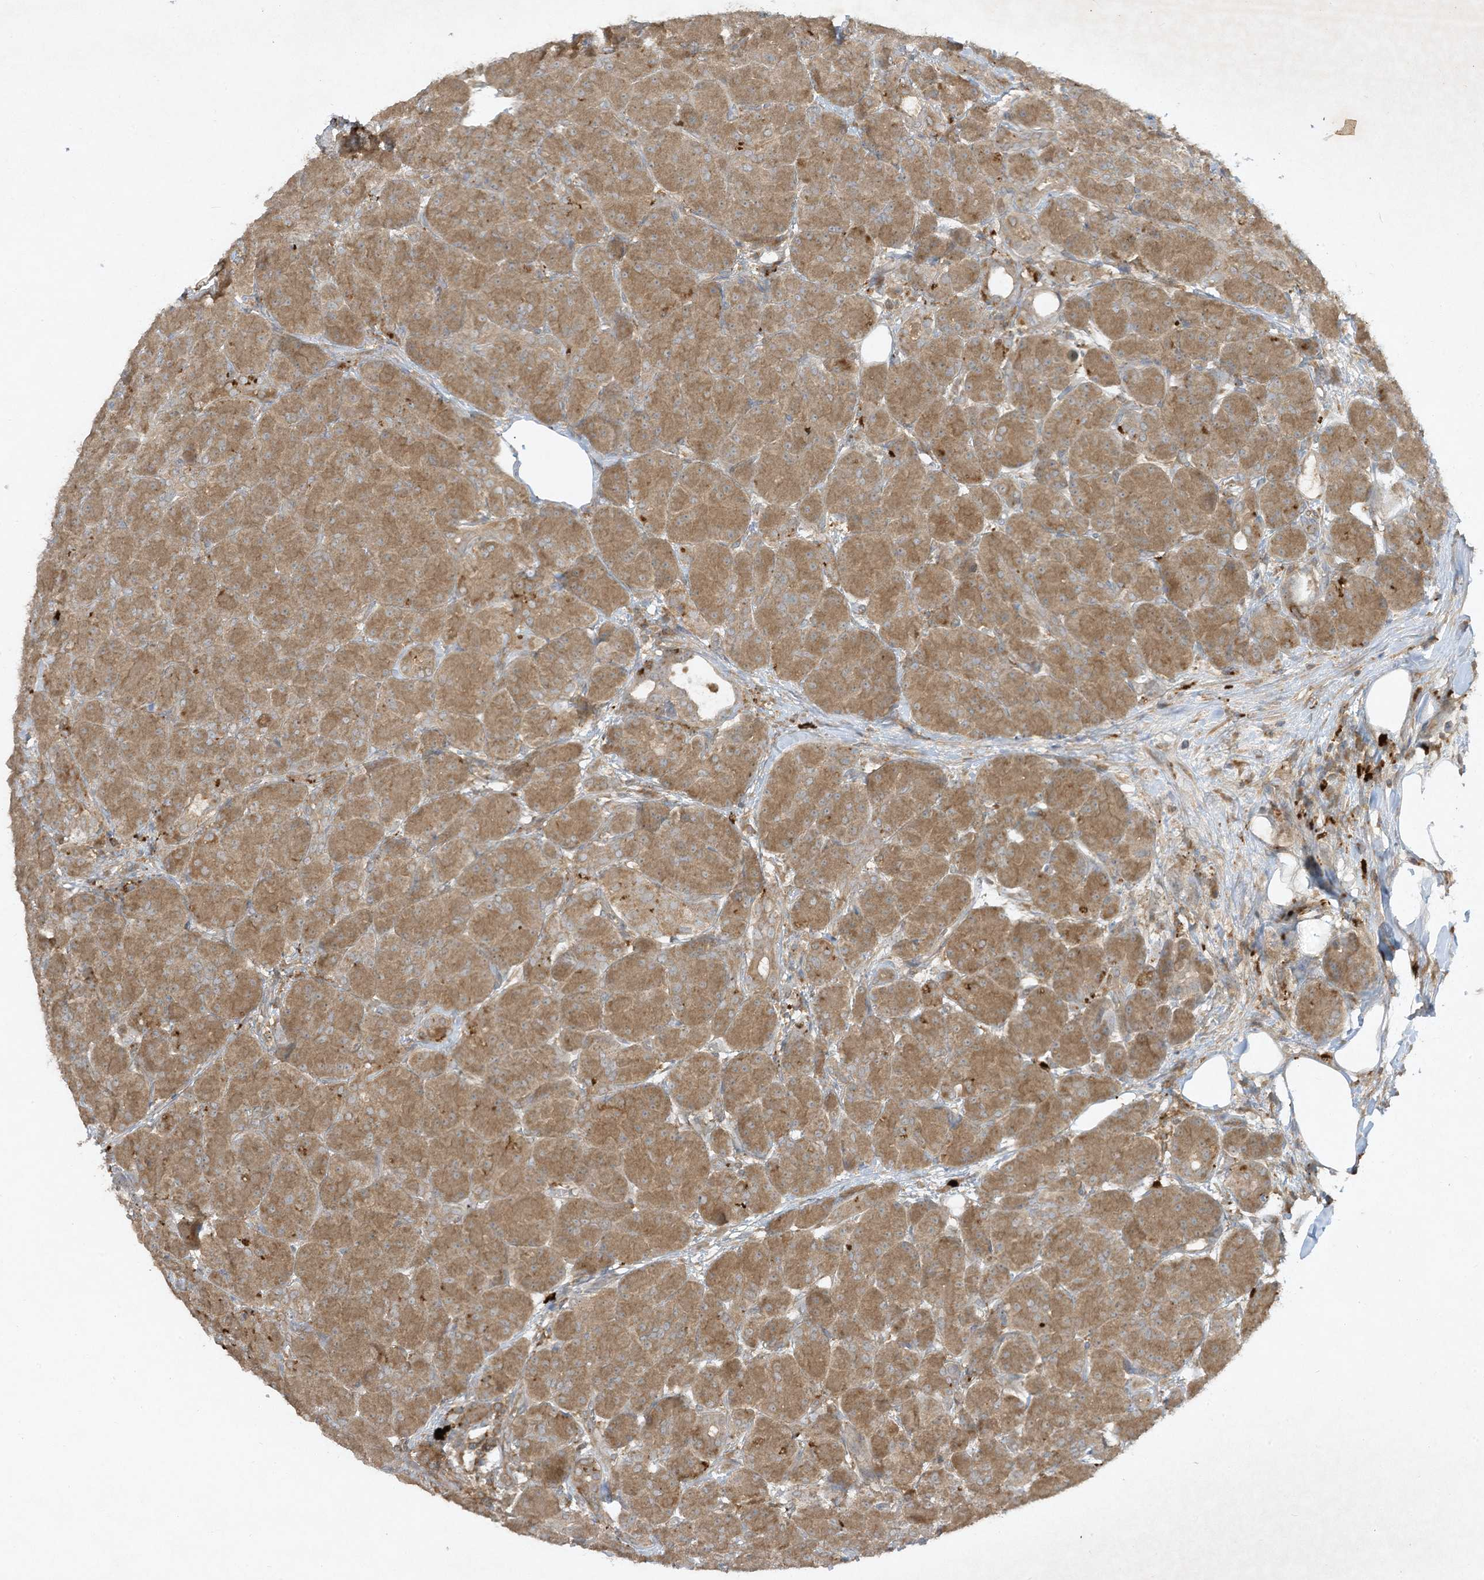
{"staining": {"intensity": "strong", "quantity": ">75%", "location": "cytoplasmic/membranous"}, "tissue": "pancreas", "cell_type": "Exocrine glandular cells", "image_type": "normal", "snomed": [{"axis": "morphology", "description": "Normal tissue, NOS"}, {"axis": "topography", "description": "Pancreas"}], "caption": "This histopathology image reveals unremarkable pancreas stained with IHC to label a protein in brown. The cytoplasmic/membranous of exocrine glandular cells show strong positivity for the protein. Nuclei are counter-stained blue.", "gene": "LDAH", "patient": {"sex": "male", "age": 63}}